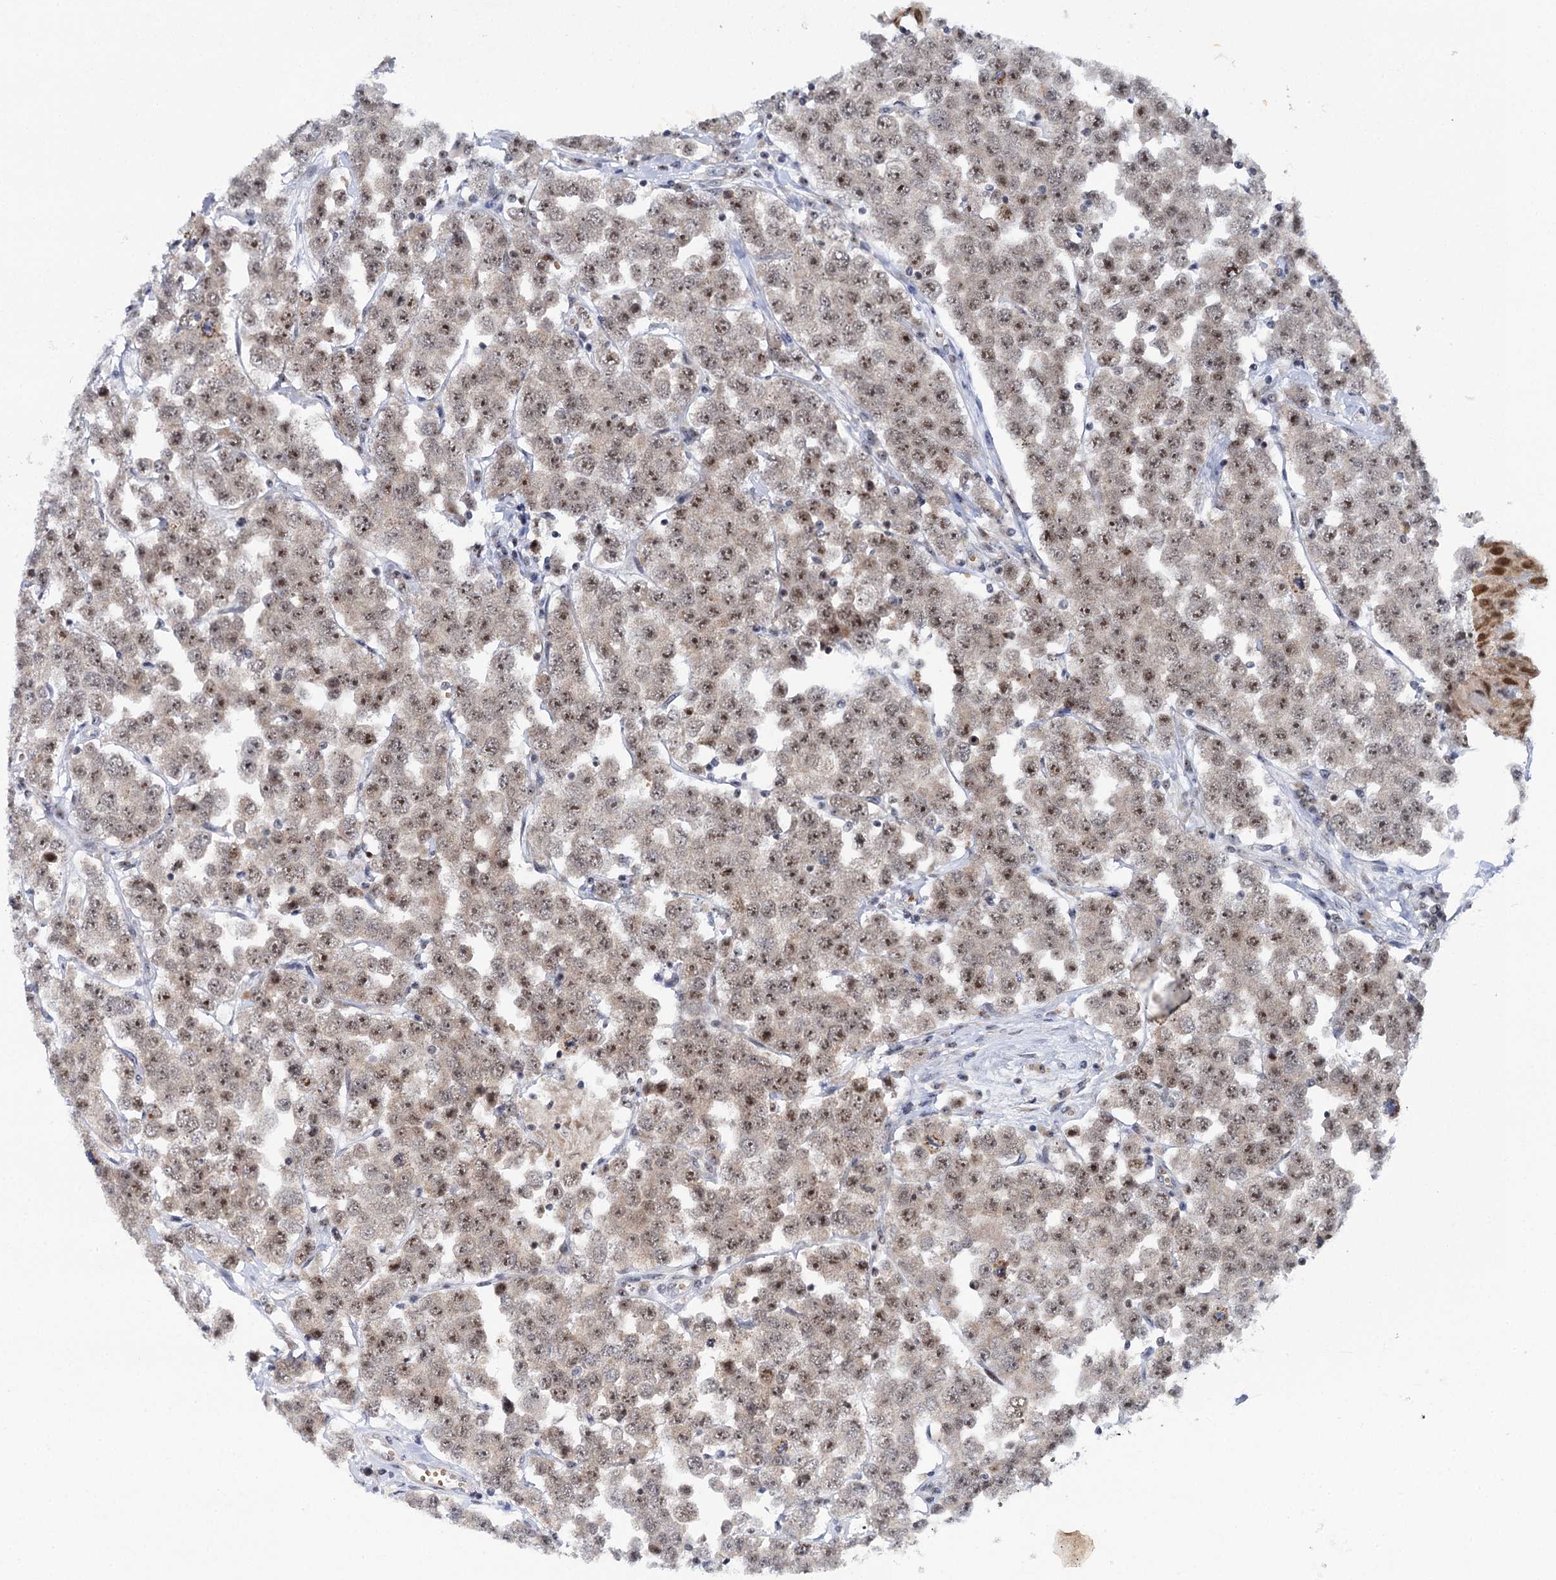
{"staining": {"intensity": "moderate", "quantity": ">75%", "location": "nuclear"}, "tissue": "testis cancer", "cell_type": "Tumor cells", "image_type": "cancer", "snomed": [{"axis": "morphology", "description": "Seminoma, NOS"}, {"axis": "topography", "description": "Testis"}], "caption": "Protein staining reveals moderate nuclear positivity in approximately >75% of tumor cells in testis seminoma. (DAB = brown stain, brightfield microscopy at high magnification).", "gene": "BUD13", "patient": {"sex": "male", "age": 28}}